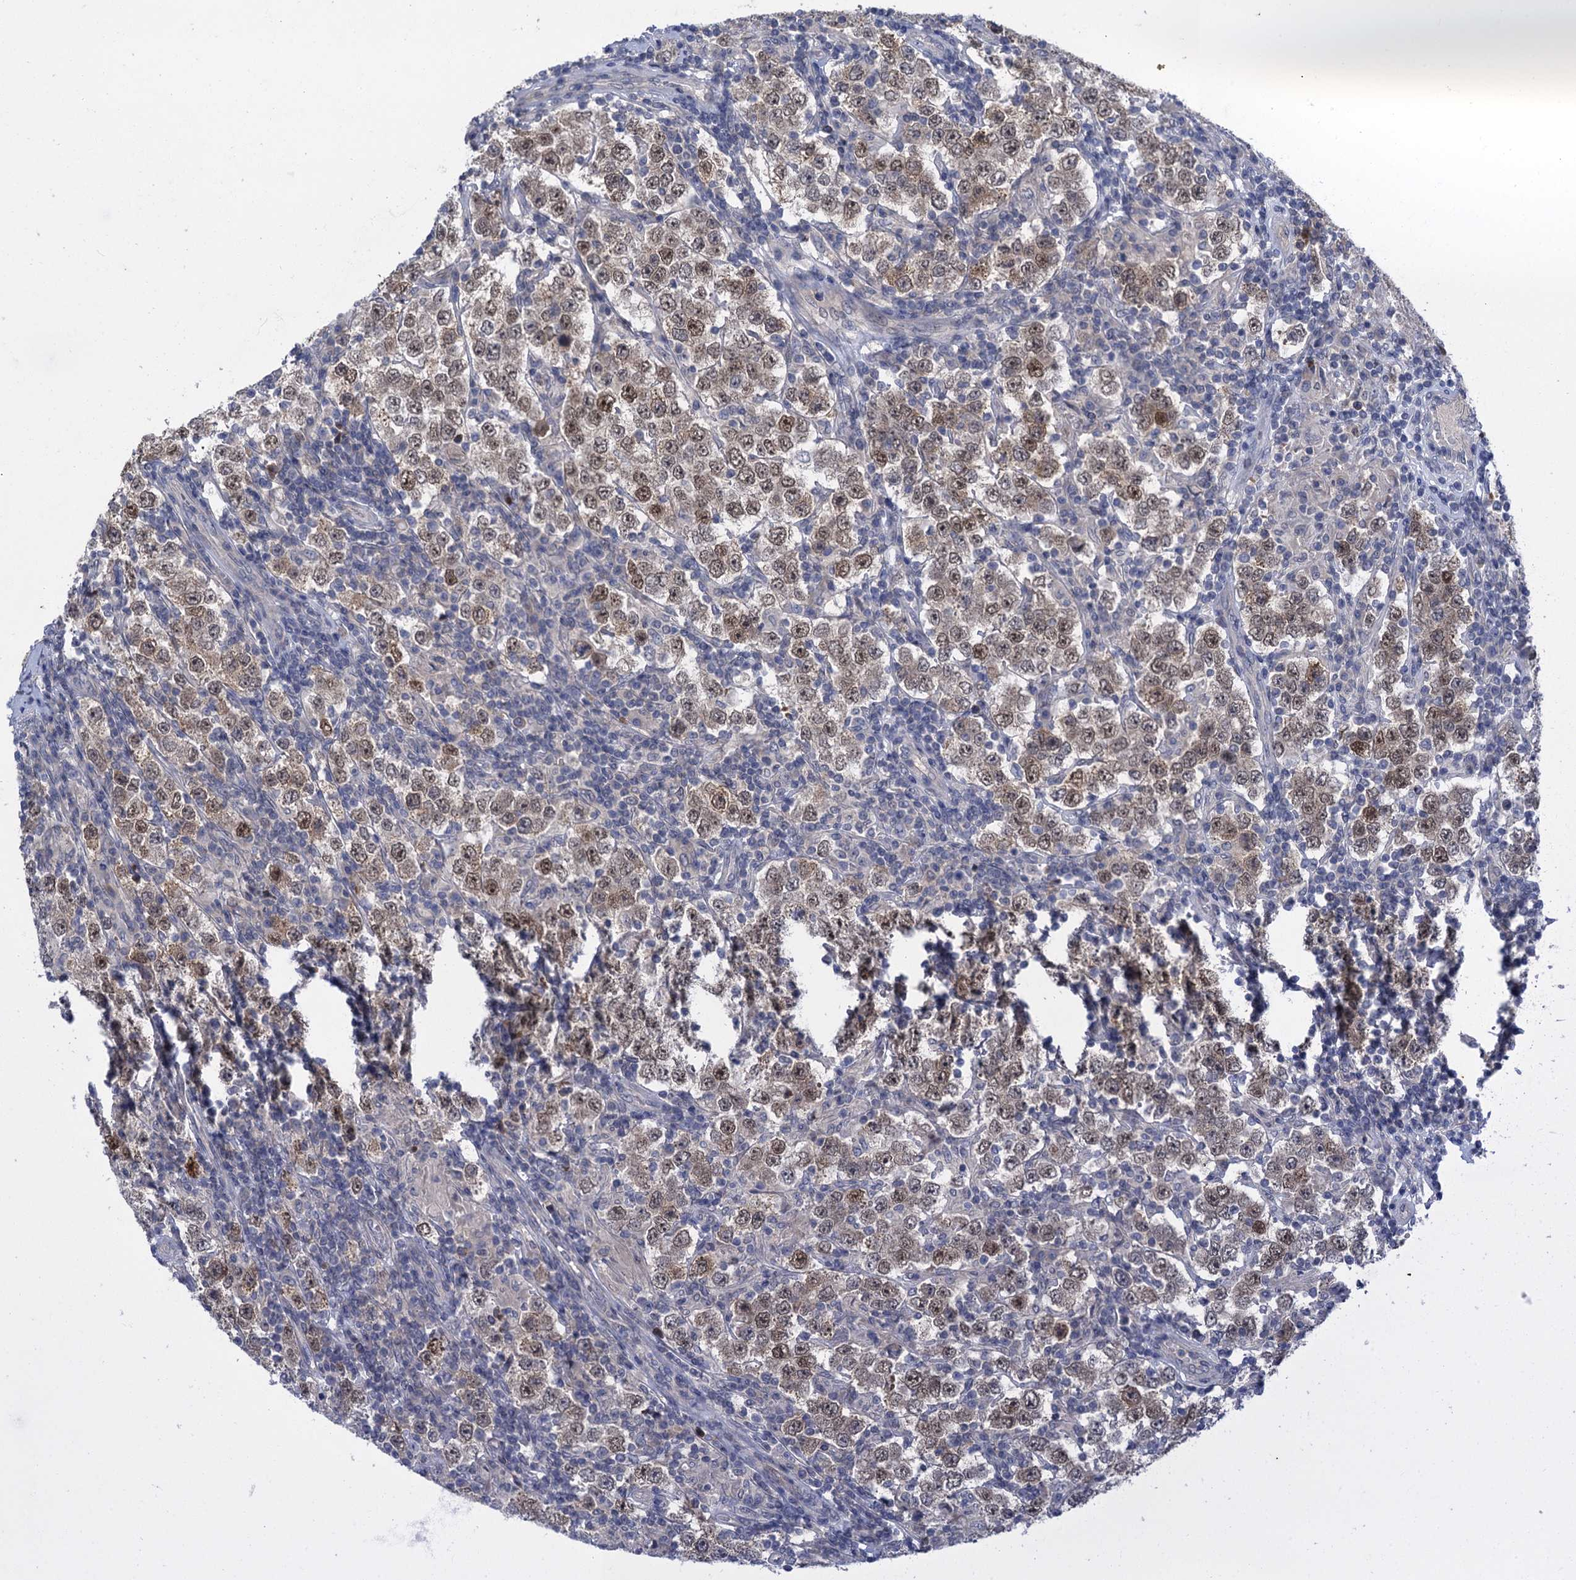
{"staining": {"intensity": "weak", "quantity": ">75%", "location": "nuclear"}, "tissue": "testis cancer", "cell_type": "Tumor cells", "image_type": "cancer", "snomed": [{"axis": "morphology", "description": "Normal tissue, NOS"}, {"axis": "morphology", "description": "Urothelial carcinoma, High grade"}, {"axis": "morphology", "description": "Seminoma, NOS"}, {"axis": "morphology", "description": "Carcinoma, Embryonal, NOS"}, {"axis": "topography", "description": "Urinary bladder"}, {"axis": "topography", "description": "Testis"}], "caption": "The histopathology image exhibits a brown stain indicating the presence of a protein in the nuclear of tumor cells in testis cancer.", "gene": "MRFAP1", "patient": {"sex": "male", "age": 41}}